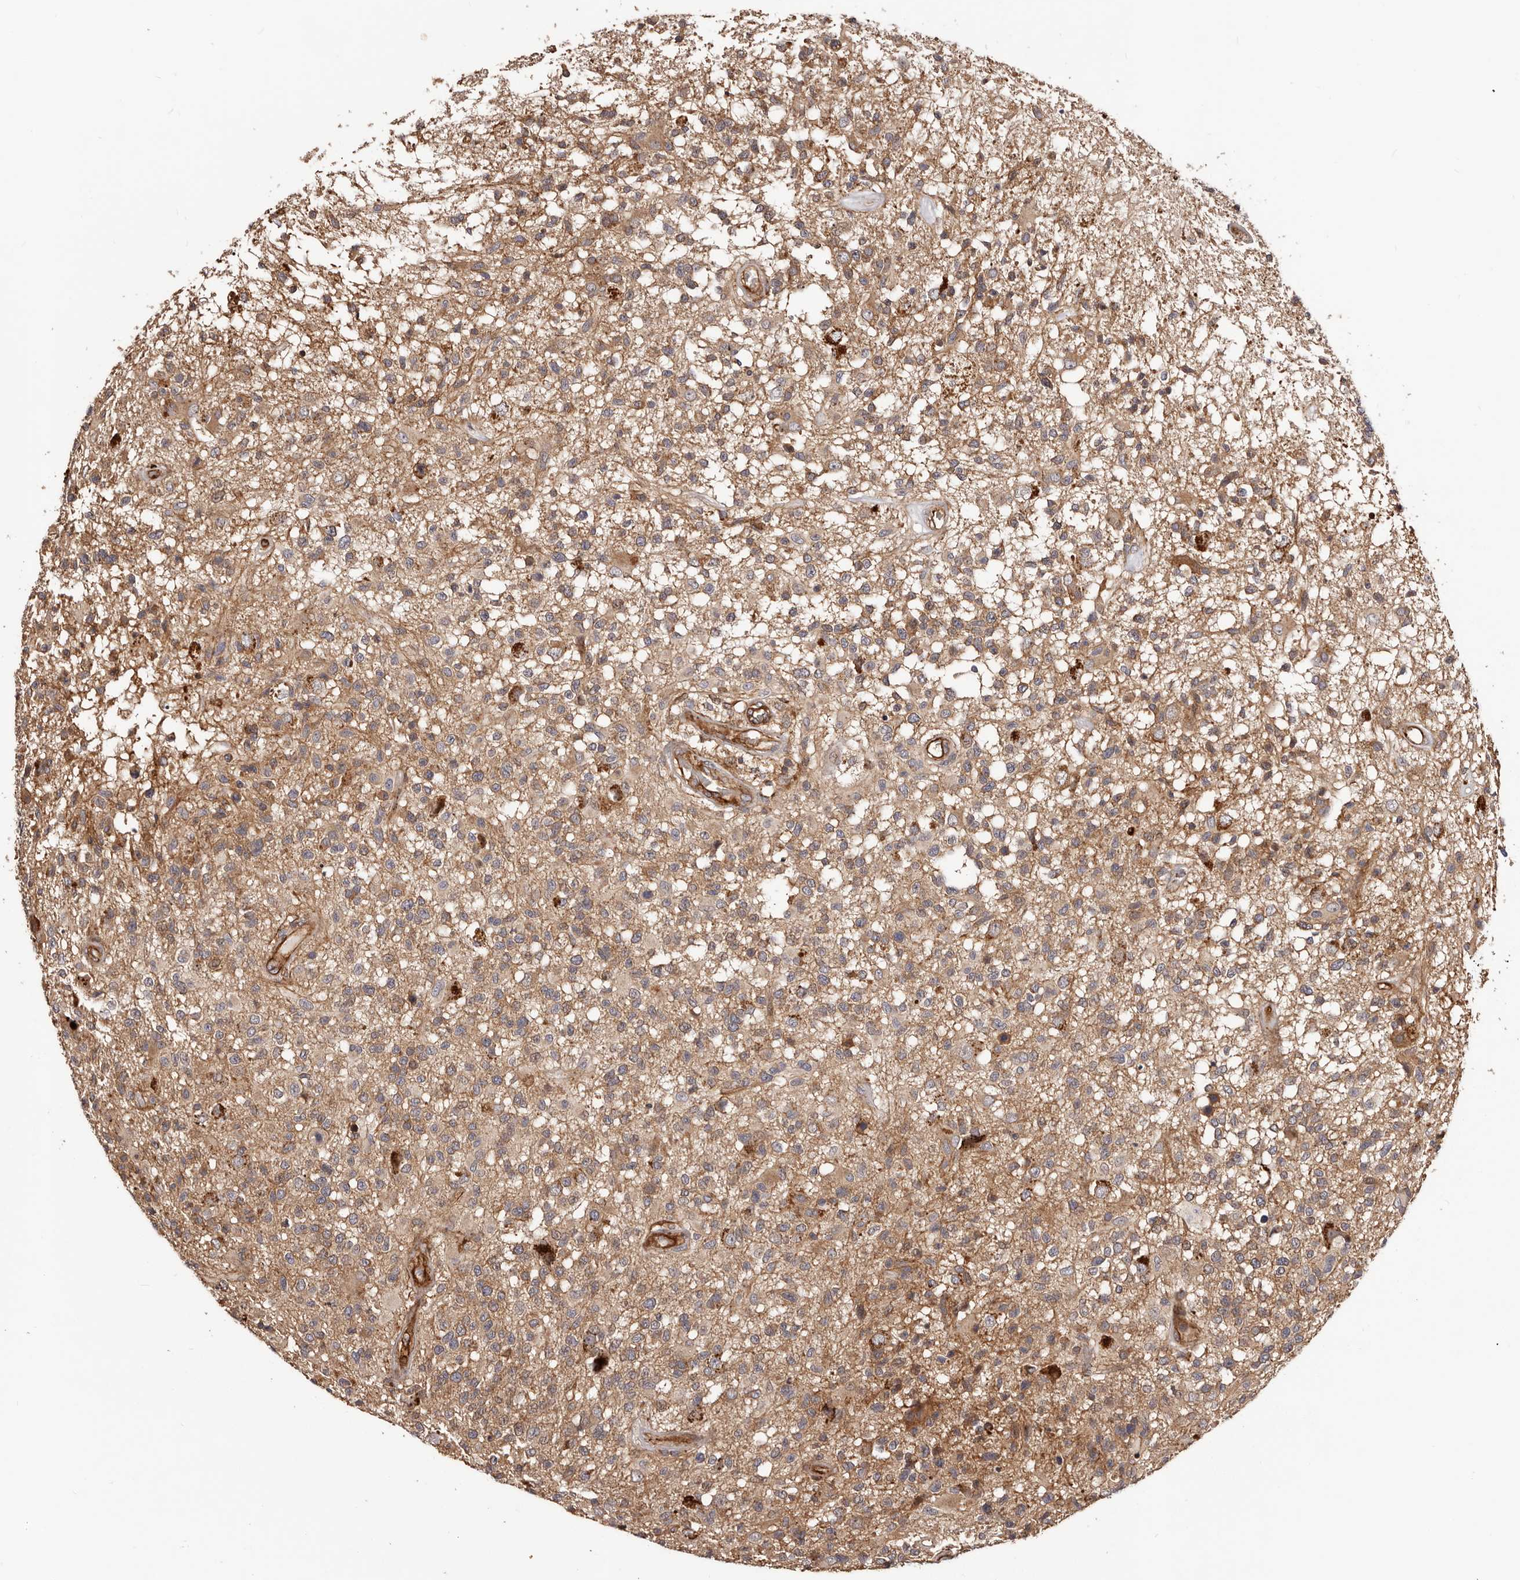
{"staining": {"intensity": "moderate", "quantity": ">75%", "location": "cytoplasmic/membranous"}, "tissue": "glioma", "cell_type": "Tumor cells", "image_type": "cancer", "snomed": [{"axis": "morphology", "description": "Glioma, malignant, High grade"}, {"axis": "morphology", "description": "Glioblastoma, NOS"}, {"axis": "topography", "description": "Brain"}], "caption": "A photomicrograph of human glioma stained for a protein exhibits moderate cytoplasmic/membranous brown staining in tumor cells.", "gene": "GTPBP1", "patient": {"sex": "male", "age": 60}}